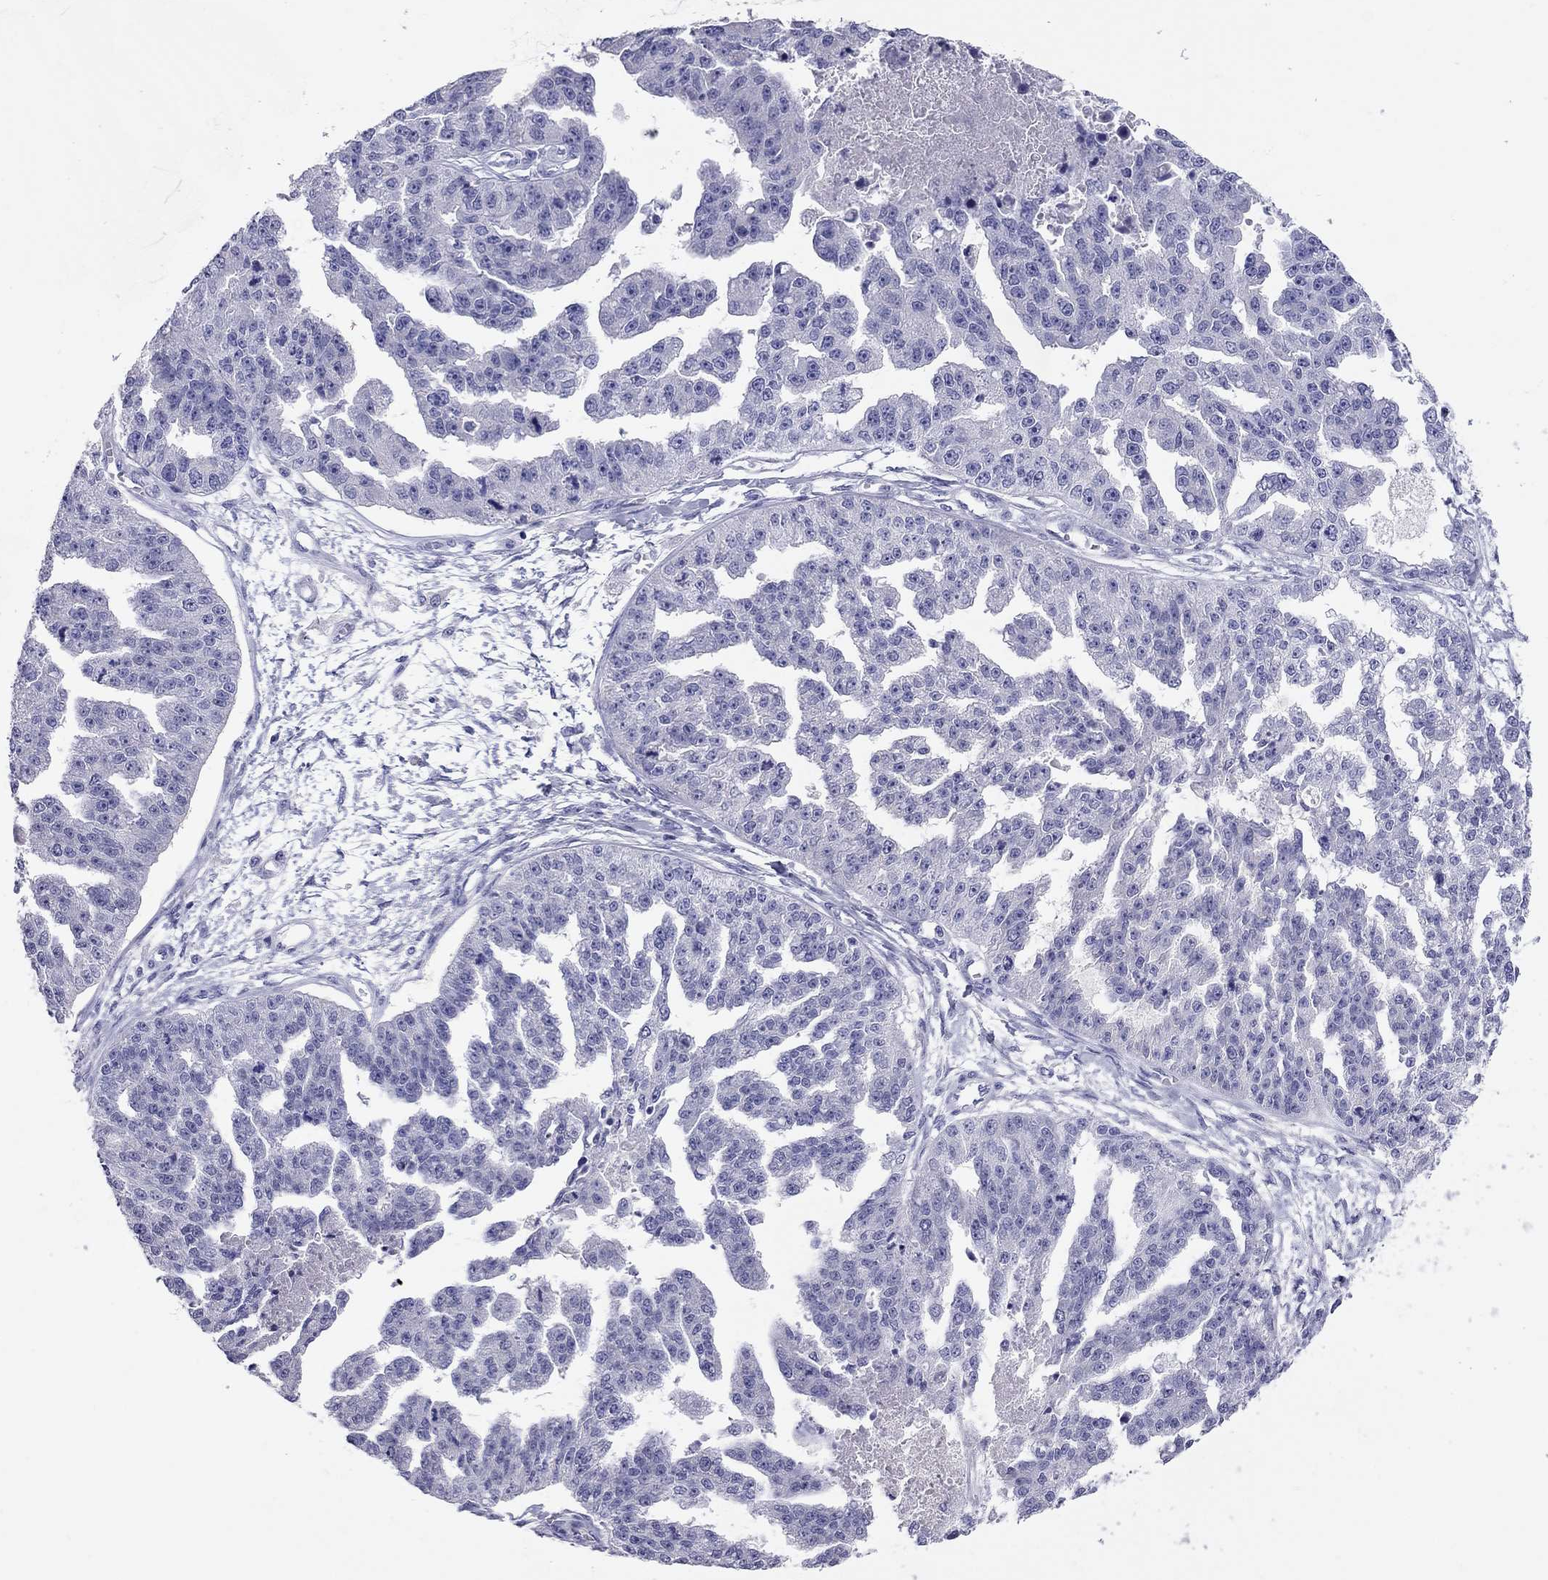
{"staining": {"intensity": "negative", "quantity": "none", "location": "none"}, "tissue": "ovarian cancer", "cell_type": "Tumor cells", "image_type": "cancer", "snomed": [{"axis": "morphology", "description": "Cystadenocarcinoma, serous, NOS"}, {"axis": "topography", "description": "Ovary"}], "caption": "Immunohistochemistry micrograph of ovarian serous cystadenocarcinoma stained for a protein (brown), which demonstrates no staining in tumor cells.", "gene": "CALHM1", "patient": {"sex": "female", "age": 58}}